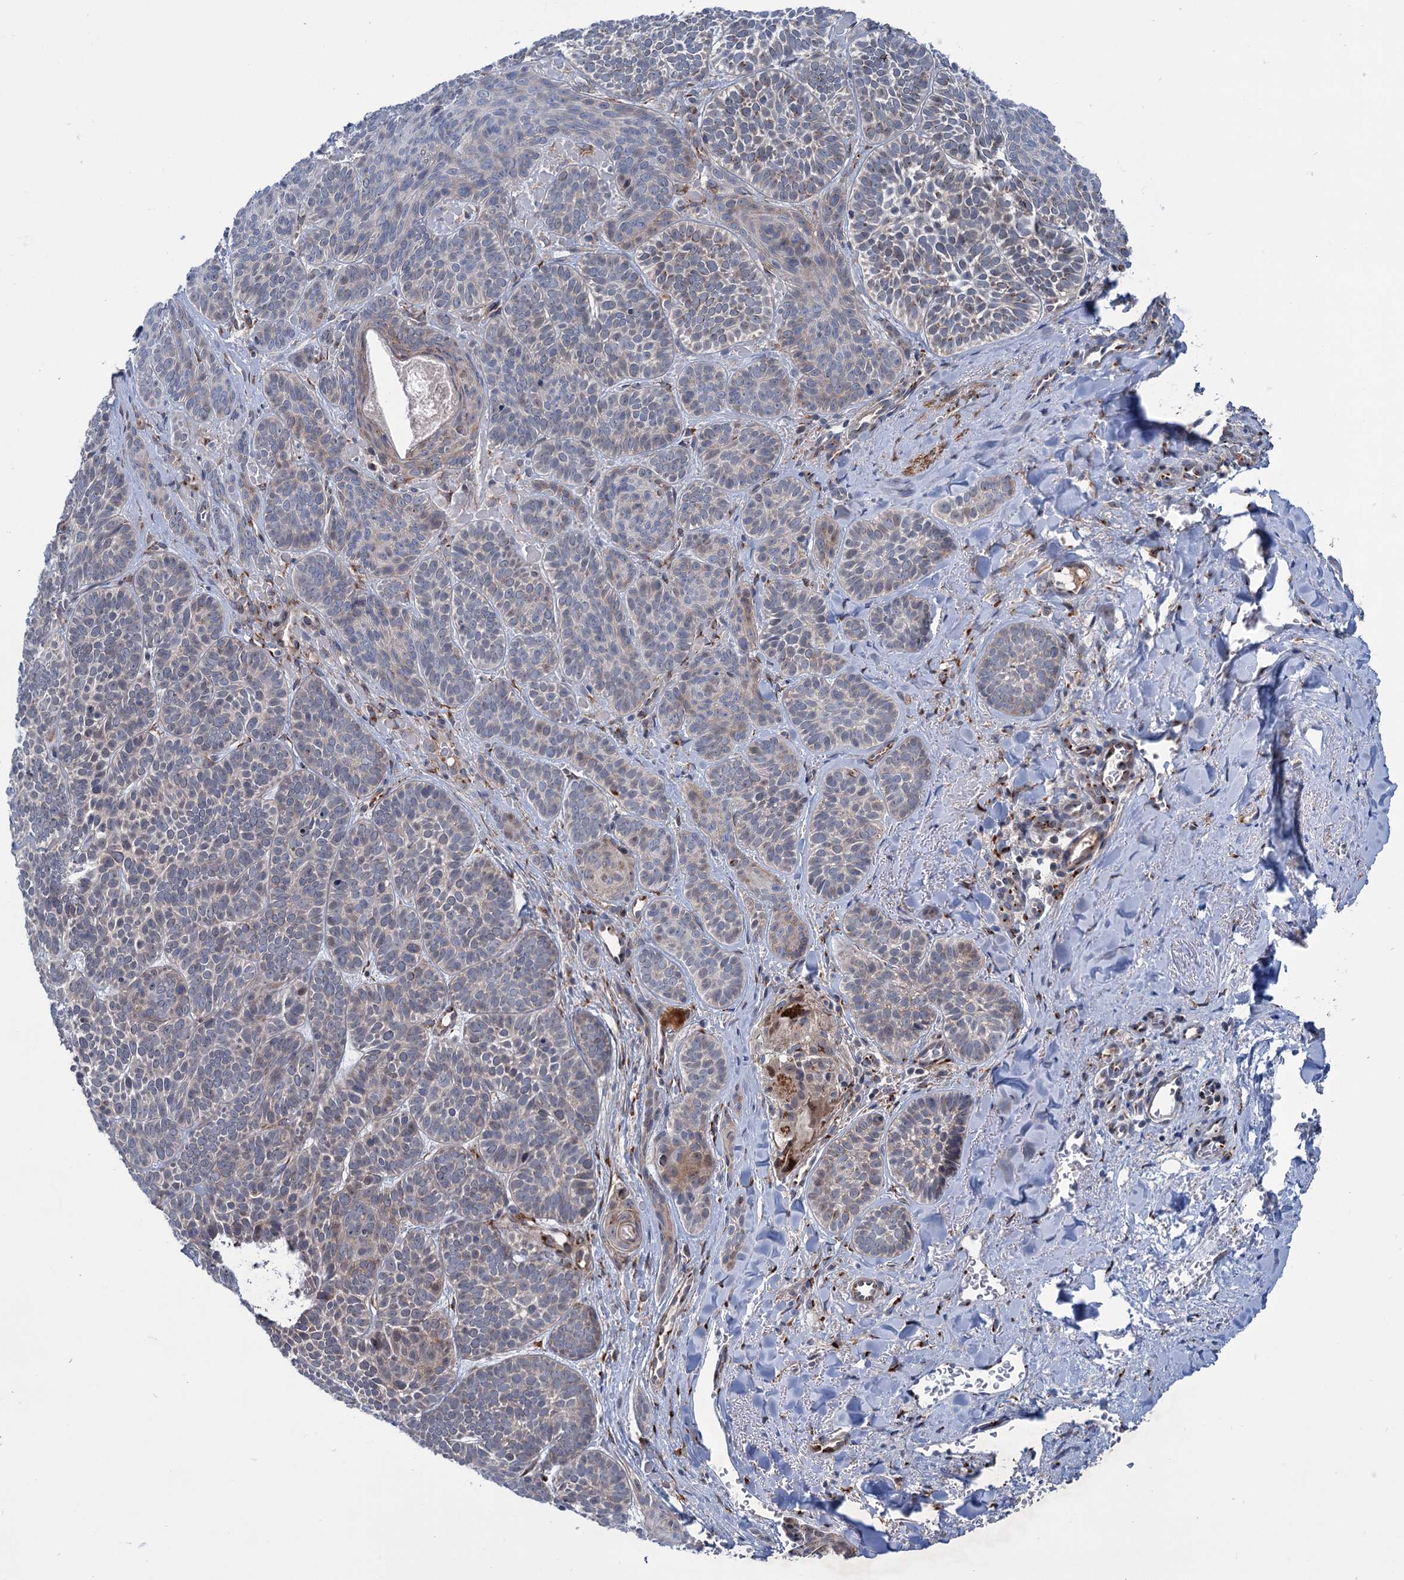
{"staining": {"intensity": "moderate", "quantity": "<25%", "location": "cytoplasmic/membranous"}, "tissue": "skin cancer", "cell_type": "Tumor cells", "image_type": "cancer", "snomed": [{"axis": "morphology", "description": "Basal cell carcinoma"}, {"axis": "topography", "description": "Skin"}], "caption": "A micrograph of human skin basal cell carcinoma stained for a protein displays moderate cytoplasmic/membranous brown staining in tumor cells.", "gene": "ELP4", "patient": {"sex": "male", "age": 85}}